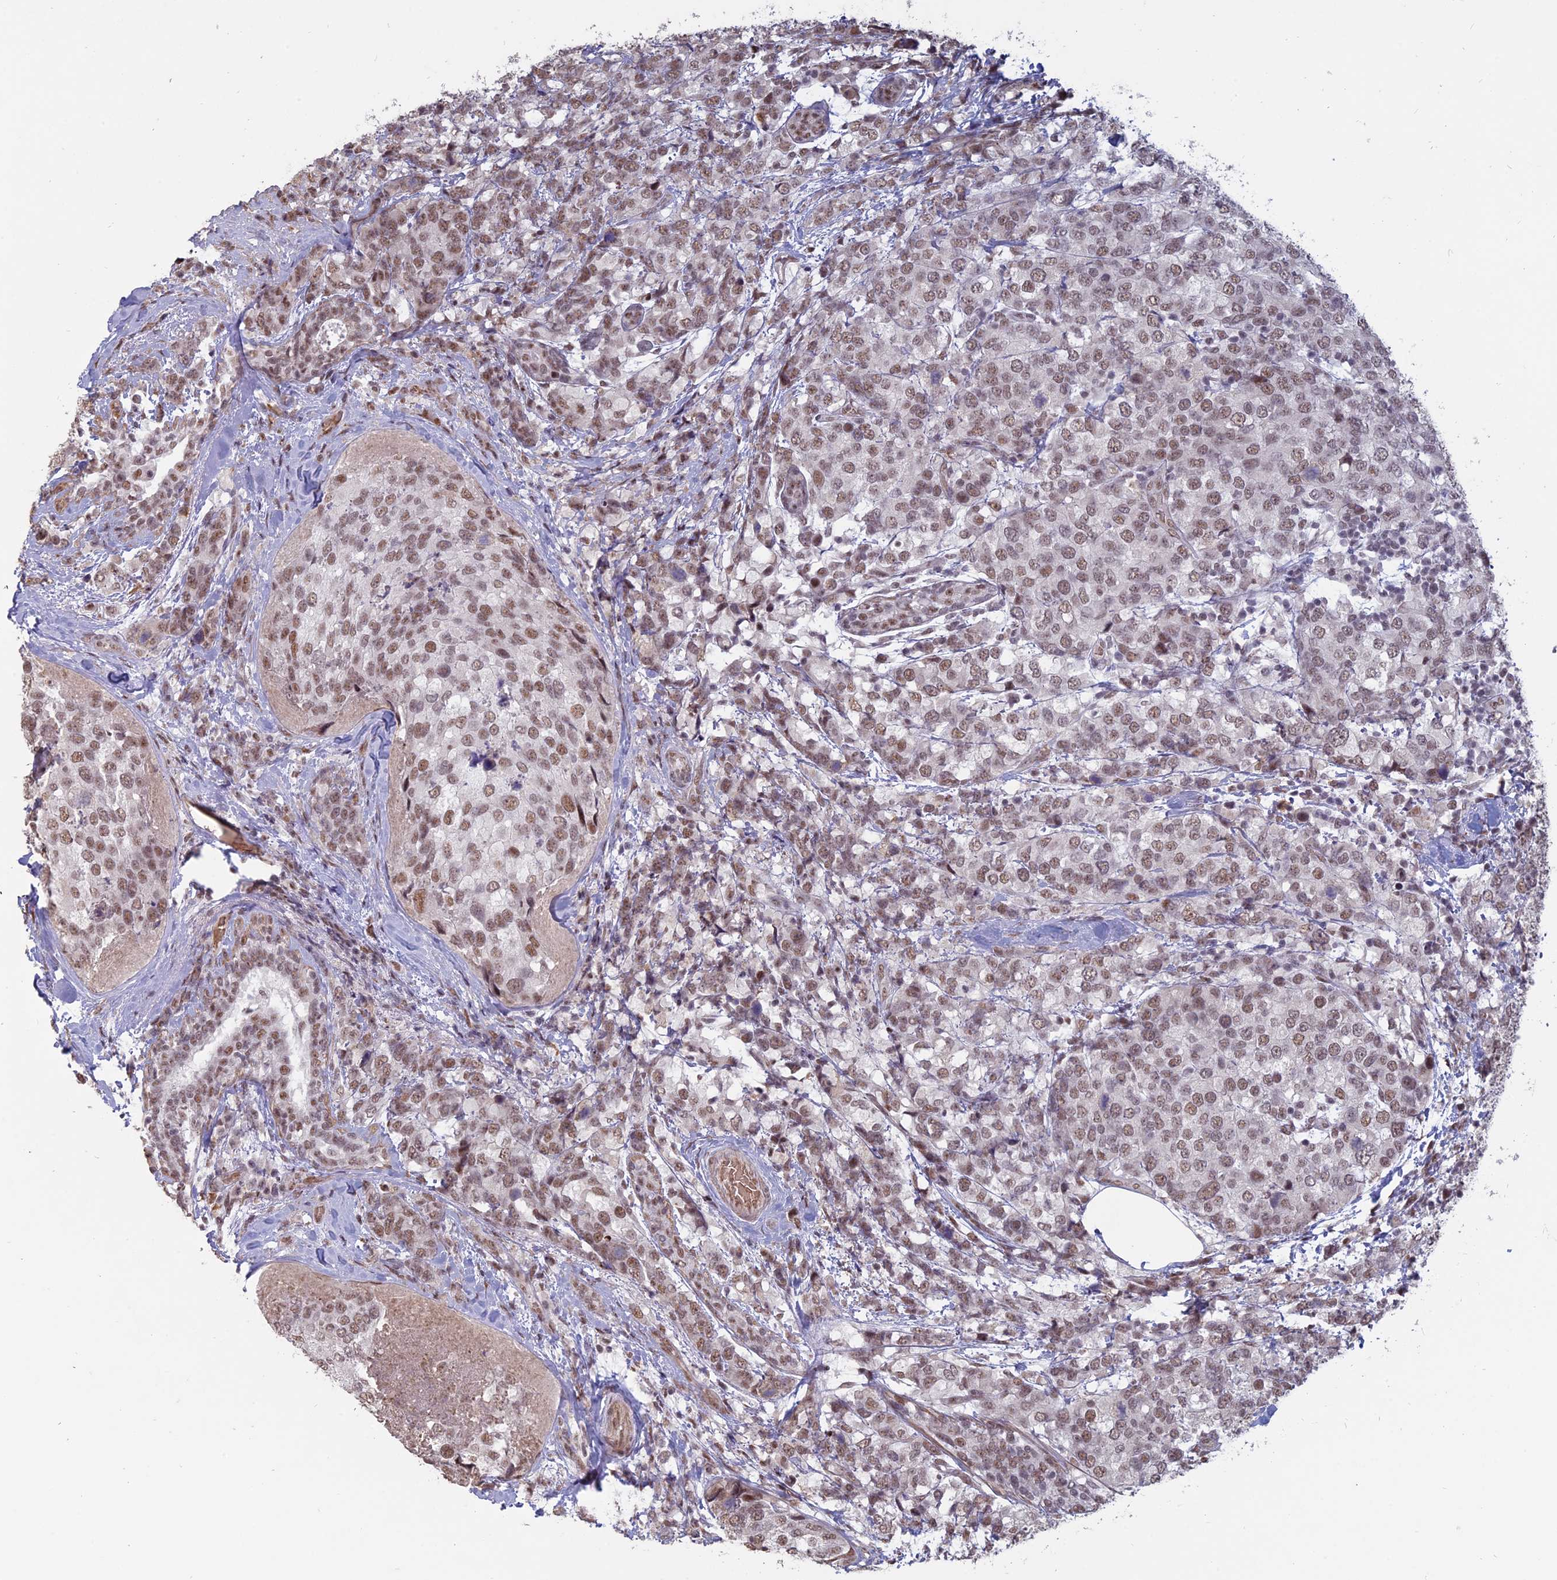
{"staining": {"intensity": "moderate", "quantity": ">75%", "location": "nuclear"}, "tissue": "breast cancer", "cell_type": "Tumor cells", "image_type": "cancer", "snomed": [{"axis": "morphology", "description": "Lobular carcinoma"}, {"axis": "topography", "description": "Breast"}], "caption": "Breast cancer was stained to show a protein in brown. There is medium levels of moderate nuclear staining in about >75% of tumor cells. Using DAB (brown) and hematoxylin (blue) stains, captured at high magnification using brightfield microscopy.", "gene": "MFAP1", "patient": {"sex": "female", "age": 59}}